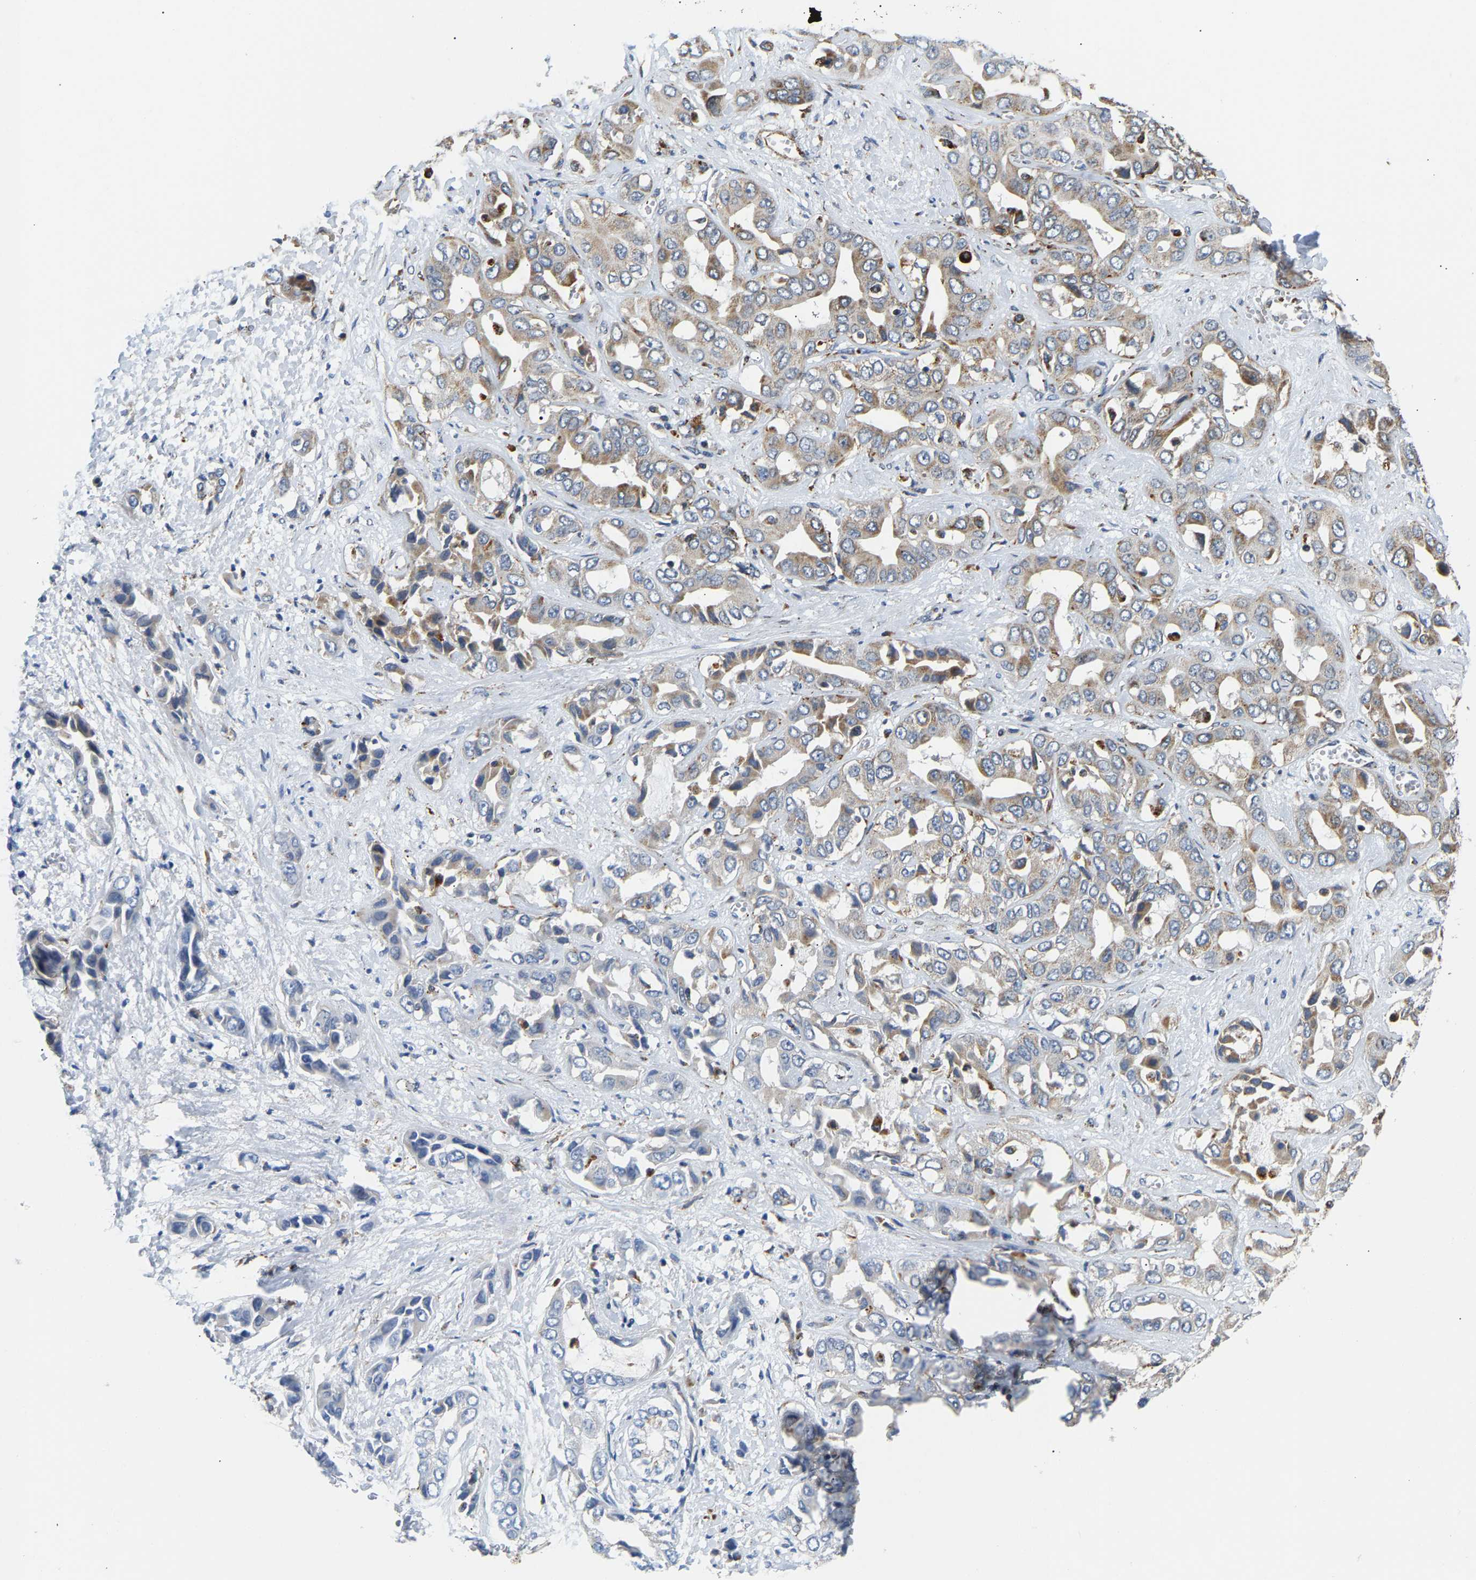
{"staining": {"intensity": "weak", "quantity": "25%-75%", "location": "cytoplasmic/membranous"}, "tissue": "liver cancer", "cell_type": "Tumor cells", "image_type": "cancer", "snomed": [{"axis": "morphology", "description": "Cholangiocarcinoma"}, {"axis": "topography", "description": "Liver"}], "caption": "DAB (3,3'-diaminobenzidine) immunohistochemical staining of human liver cancer exhibits weak cytoplasmic/membranous protein expression in about 25%-75% of tumor cells.", "gene": "GIMAP7", "patient": {"sex": "female", "age": 52}}